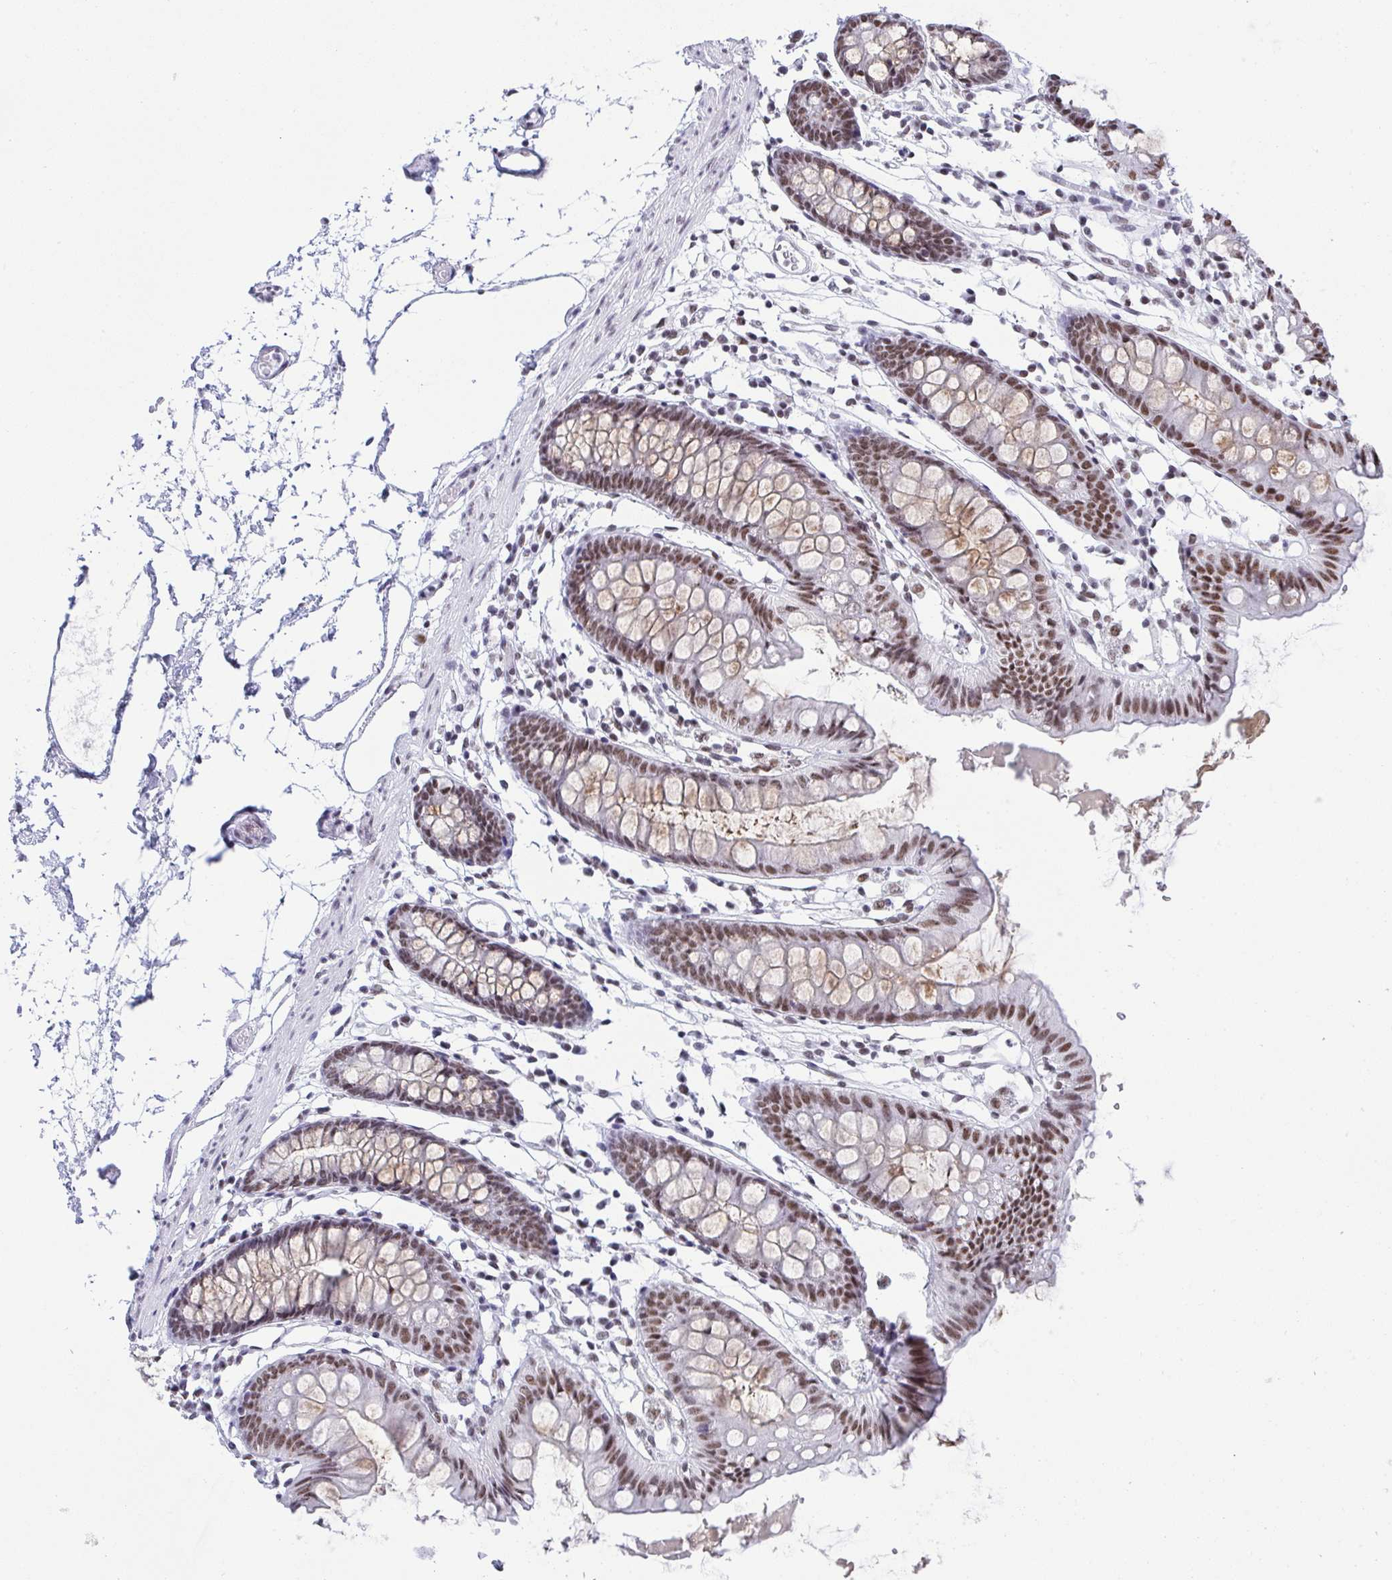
{"staining": {"intensity": "negative", "quantity": "none", "location": "none"}, "tissue": "colon", "cell_type": "Endothelial cells", "image_type": "normal", "snomed": [{"axis": "morphology", "description": "Normal tissue, NOS"}, {"axis": "topography", "description": "Colon"}], "caption": "High power microscopy image of an IHC micrograph of unremarkable colon, revealing no significant positivity in endothelial cells. The staining was performed using DAB to visualize the protein expression in brown, while the nuclei were stained in blue with hematoxylin (Magnification: 20x).", "gene": "DDX52", "patient": {"sex": "female", "age": 84}}